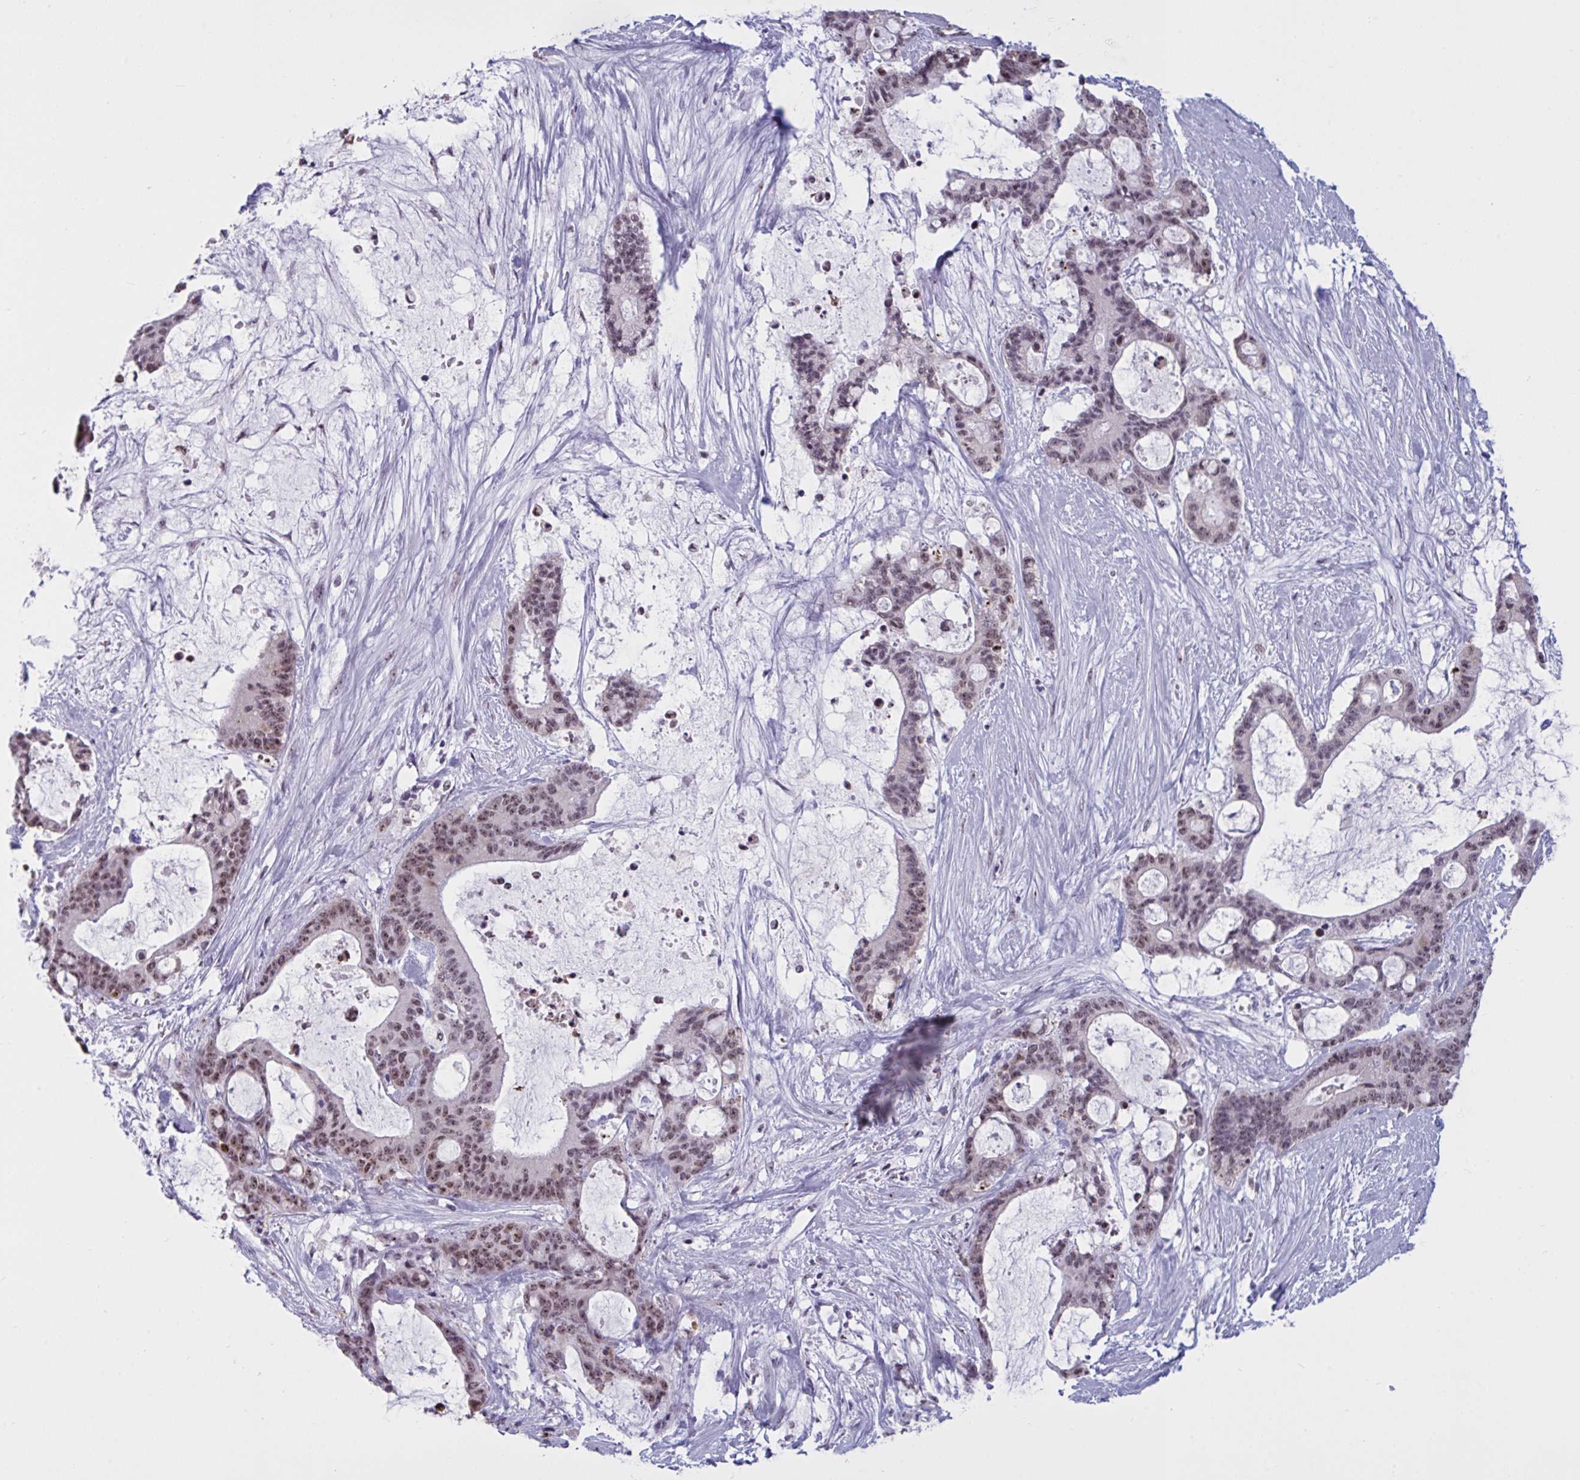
{"staining": {"intensity": "moderate", "quantity": ">75%", "location": "nuclear"}, "tissue": "liver cancer", "cell_type": "Tumor cells", "image_type": "cancer", "snomed": [{"axis": "morphology", "description": "Normal tissue, NOS"}, {"axis": "morphology", "description": "Cholangiocarcinoma"}, {"axis": "topography", "description": "Liver"}, {"axis": "topography", "description": "Peripheral nerve tissue"}], "caption": "DAB (3,3'-diaminobenzidine) immunohistochemical staining of liver cancer demonstrates moderate nuclear protein staining in about >75% of tumor cells.", "gene": "TGM6", "patient": {"sex": "female", "age": 73}}